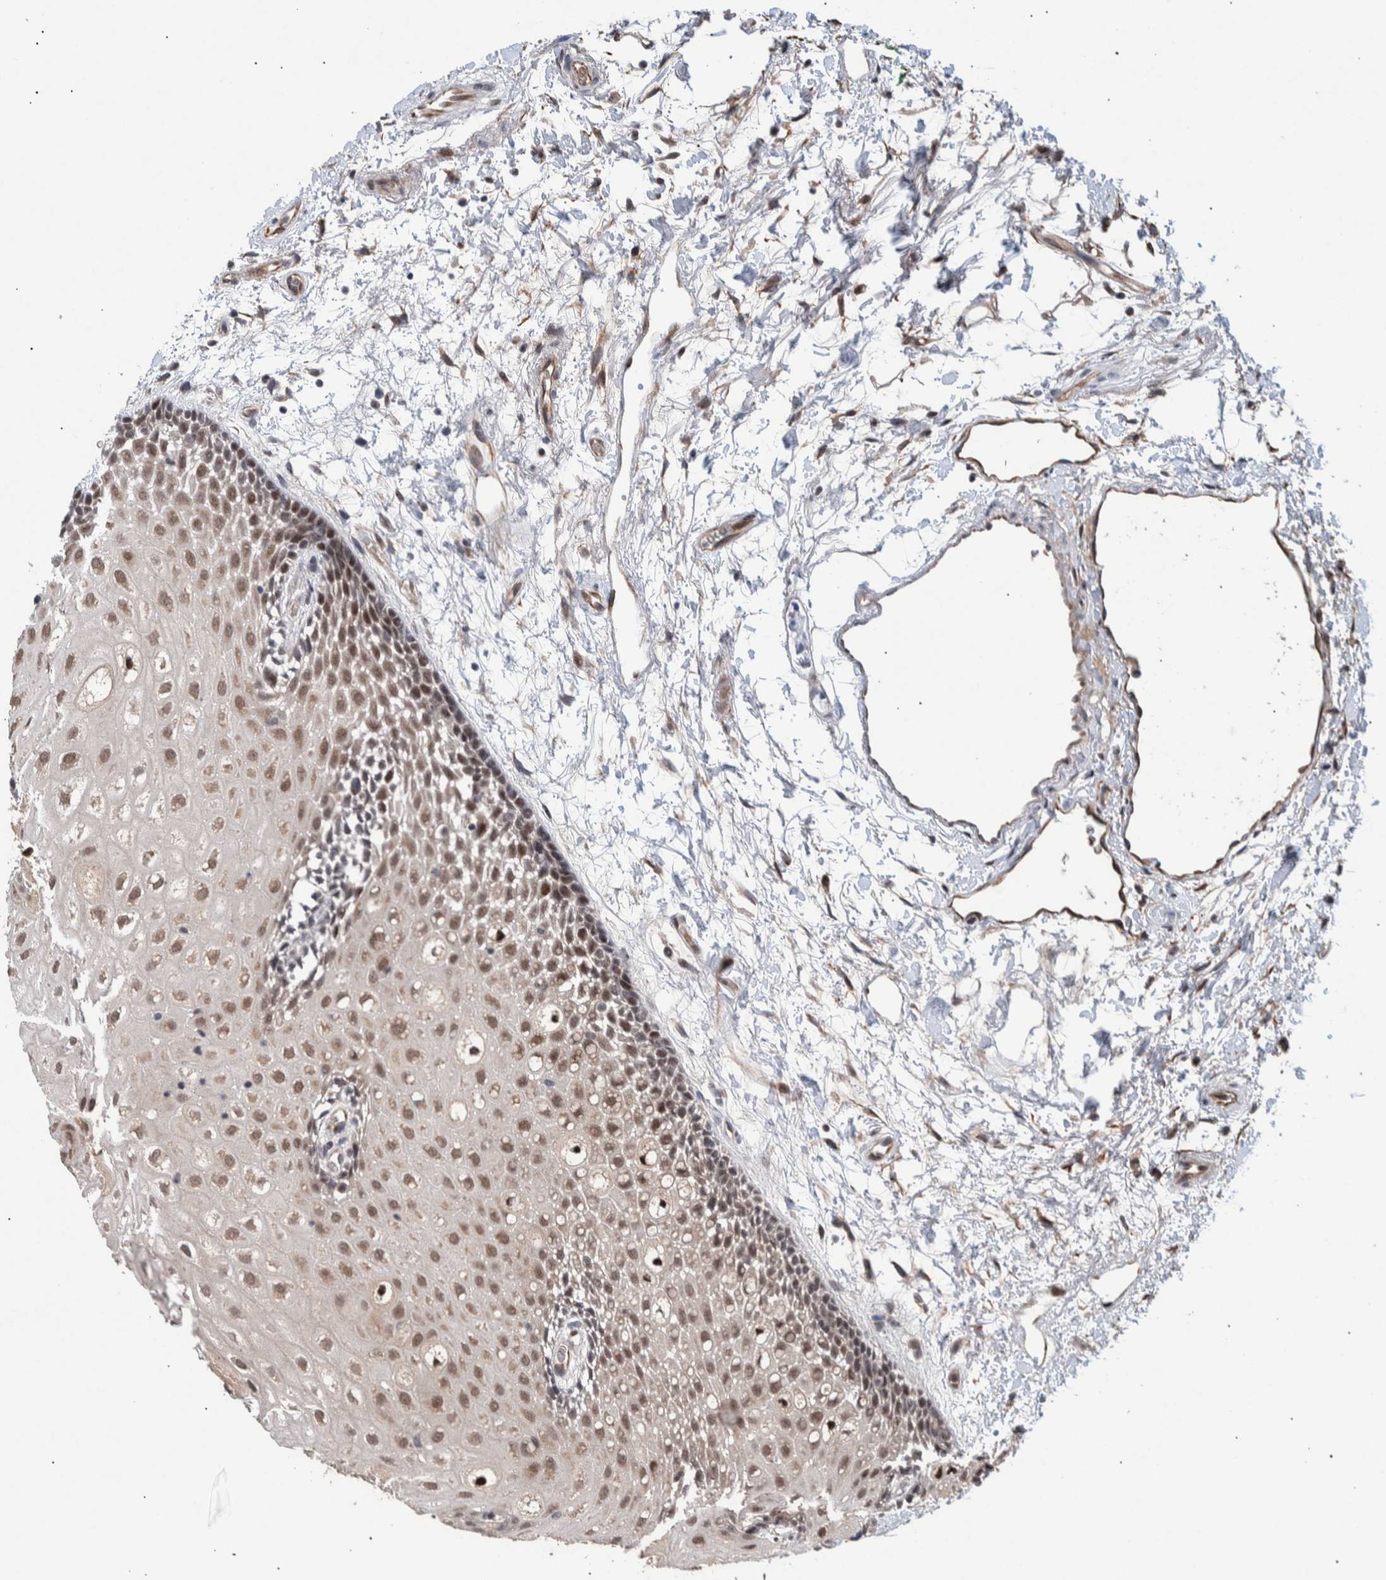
{"staining": {"intensity": "moderate", "quantity": ">75%", "location": "nuclear"}, "tissue": "oral mucosa", "cell_type": "Squamous epithelial cells", "image_type": "normal", "snomed": [{"axis": "morphology", "description": "Normal tissue, NOS"}, {"axis": "topography", "description": "Skeletal muscle"}, {"axis": "topography", "description": "Oral tissue"}, {"axis": "topography", "description": "Peripheral nerve tissue"}], "caption": "Immunohistochemistry image of normal human oral mucosa stained for a protein (brown), which displays medium levels of moderate nuclear positivity in about >75% of squamous epithelial cells.", "gene": "ESRP1", "patient": {"sex": "female", "age": 84}}